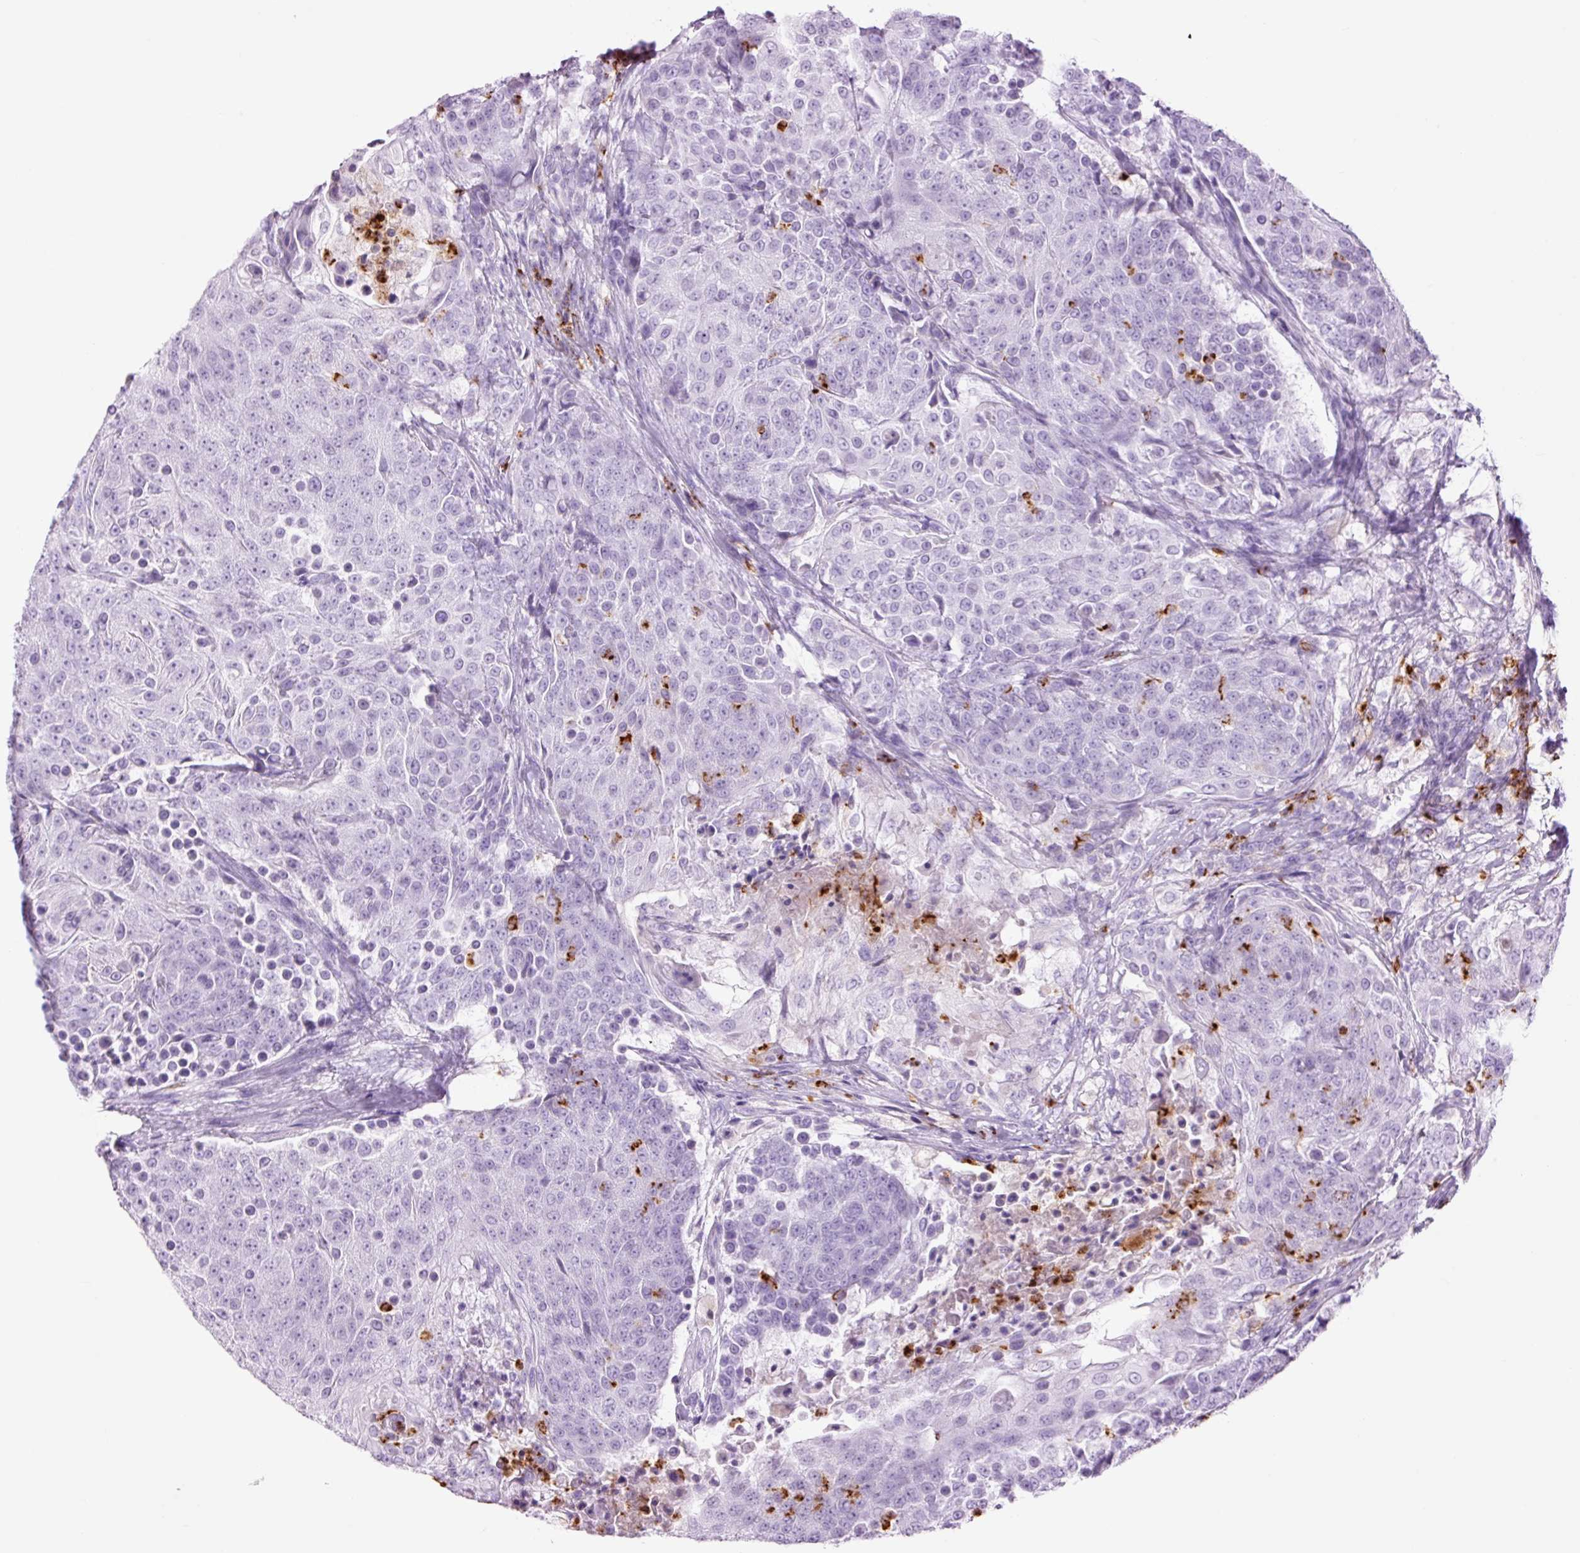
{"staining": {"intensity": "negative", "quantity": "none", "location": "none"}, "tissue": "urothelial cancer", "cell_type": "Tumor cells", "image_type": "cancer", "snomed": [{"axis": "morphology", "description": "Urothelial carcinoma, High grade"}, {"axis": "topography", "description": "Urinary bladder"}], "caption": "High power microscopy photomicrograph of an IHC image of urothelial cancer, revealing no significant expression in tumor cells.", "gene": "LYZ", "patient": {"sex": "female", "age": 63}}